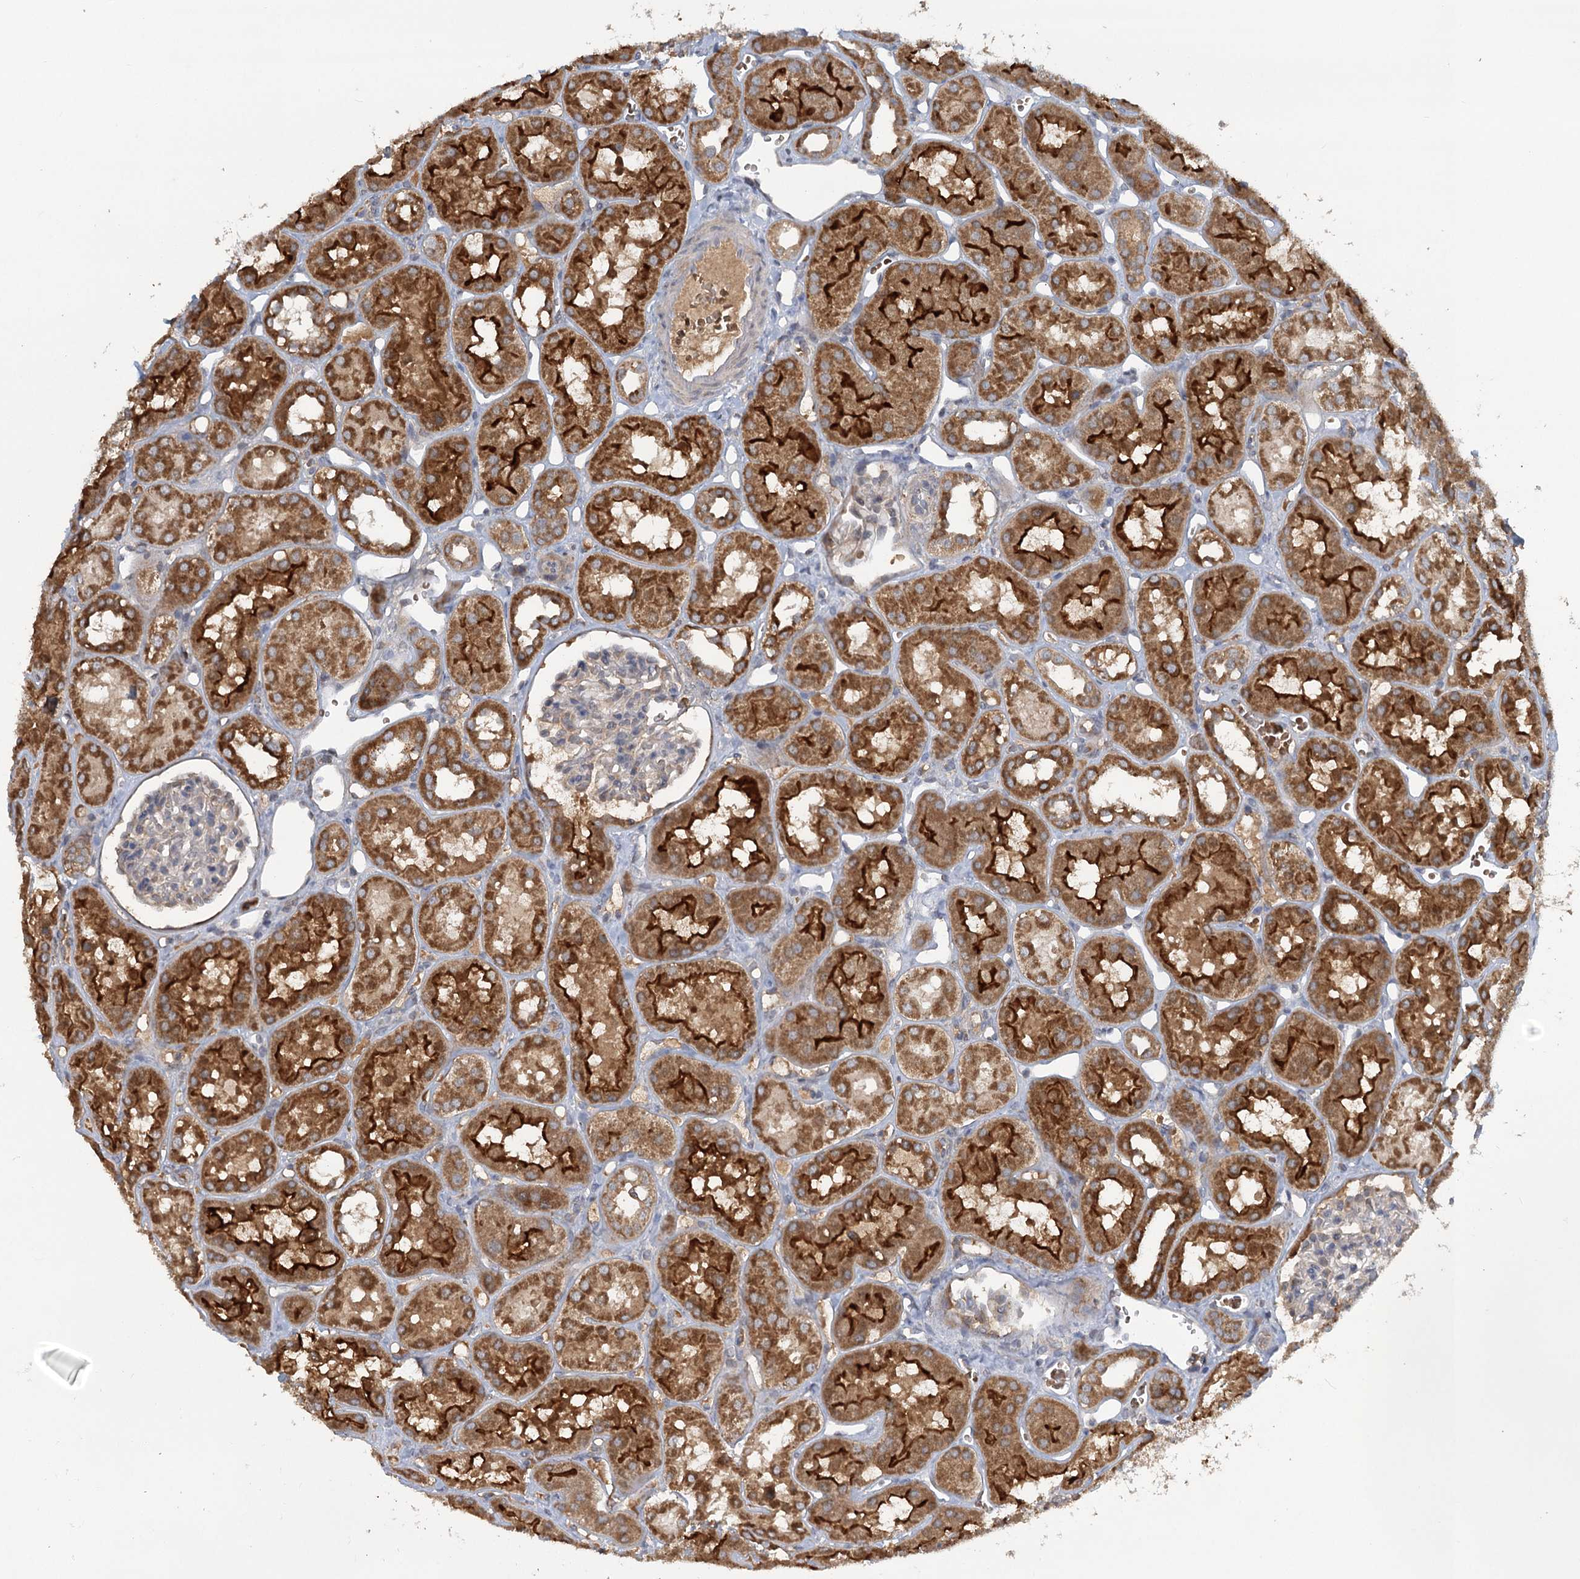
{"staining": {"intensity": "negative", "quantity": "none", "location": "none"}, "tissue": "kidney", "cell_type": "Cells in glomeruli", "image_type": "normal", "snomed": [{"axis": "morphology", "description": "Normal tissue, NOS"}, {"axis": "topography", "description": "Kidney"}], "caption": "A high-resolution histopathology image shows immunohistochemistry staining of normal kidney, which reveals no significant staining in cells in glomeruli.", "gene": "PYROXD2", "patient": {"sex": "male", "age": 16}}